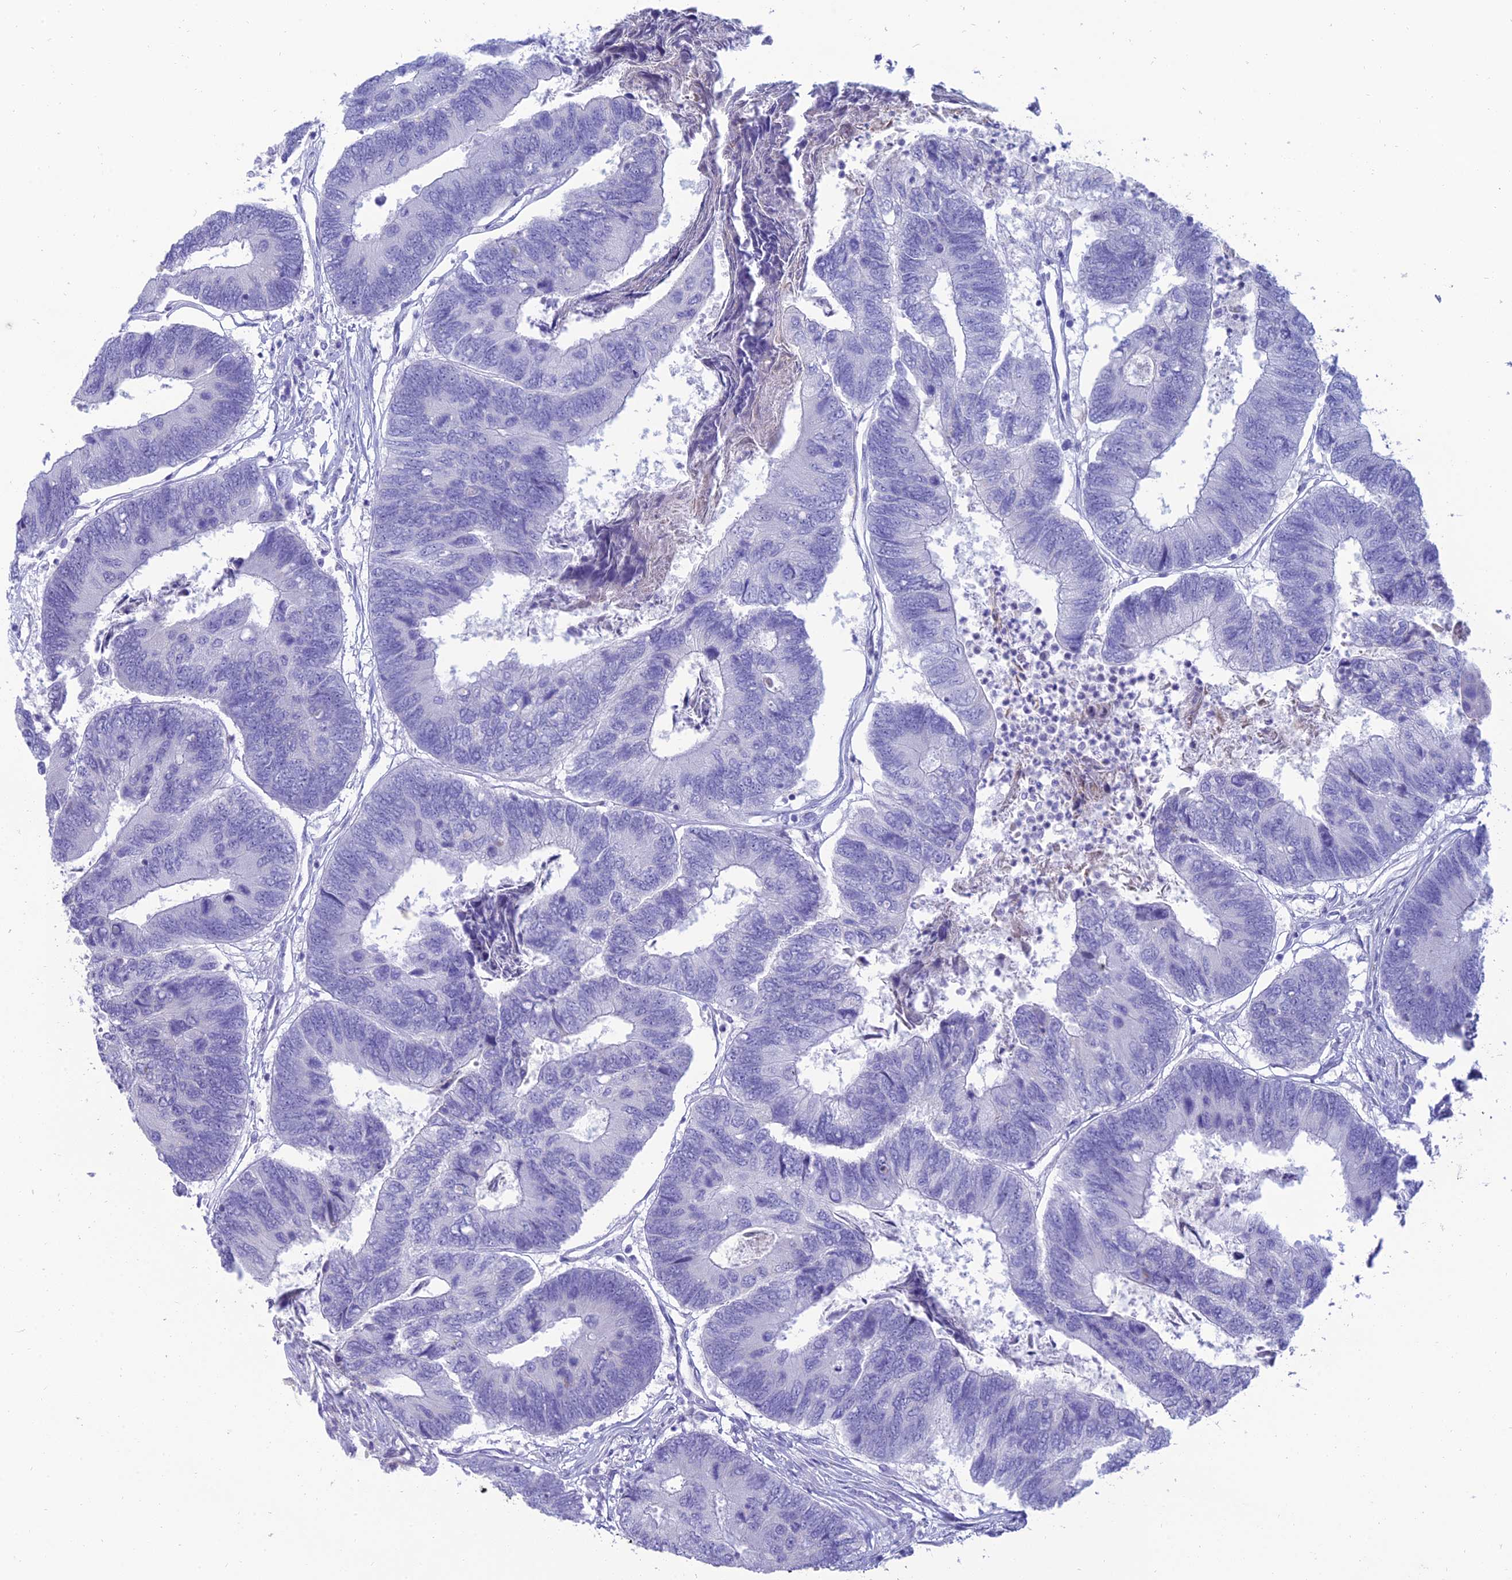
{"staining": {"intensity": "negative", "quantity": "none", "location": "none"}, "tissue": "colorectal cancer", "cell_type": "Tumor cells", "image_type": "cancer", "snomed": [{"axis": "morphology", "description": "Adenocarcinoma, NOS"}, {"axis": "topography", "description": "Colon"}], "caption": "IHC photomicrograph of neoplastic tissue: human colorectal cancer stained with DAB (3,3'-diaminobenzidine) demonstrates no significant protein positivity in tumor cells.", "gene": "MAL2", "patient": {"sex": "female", "age": 67}}